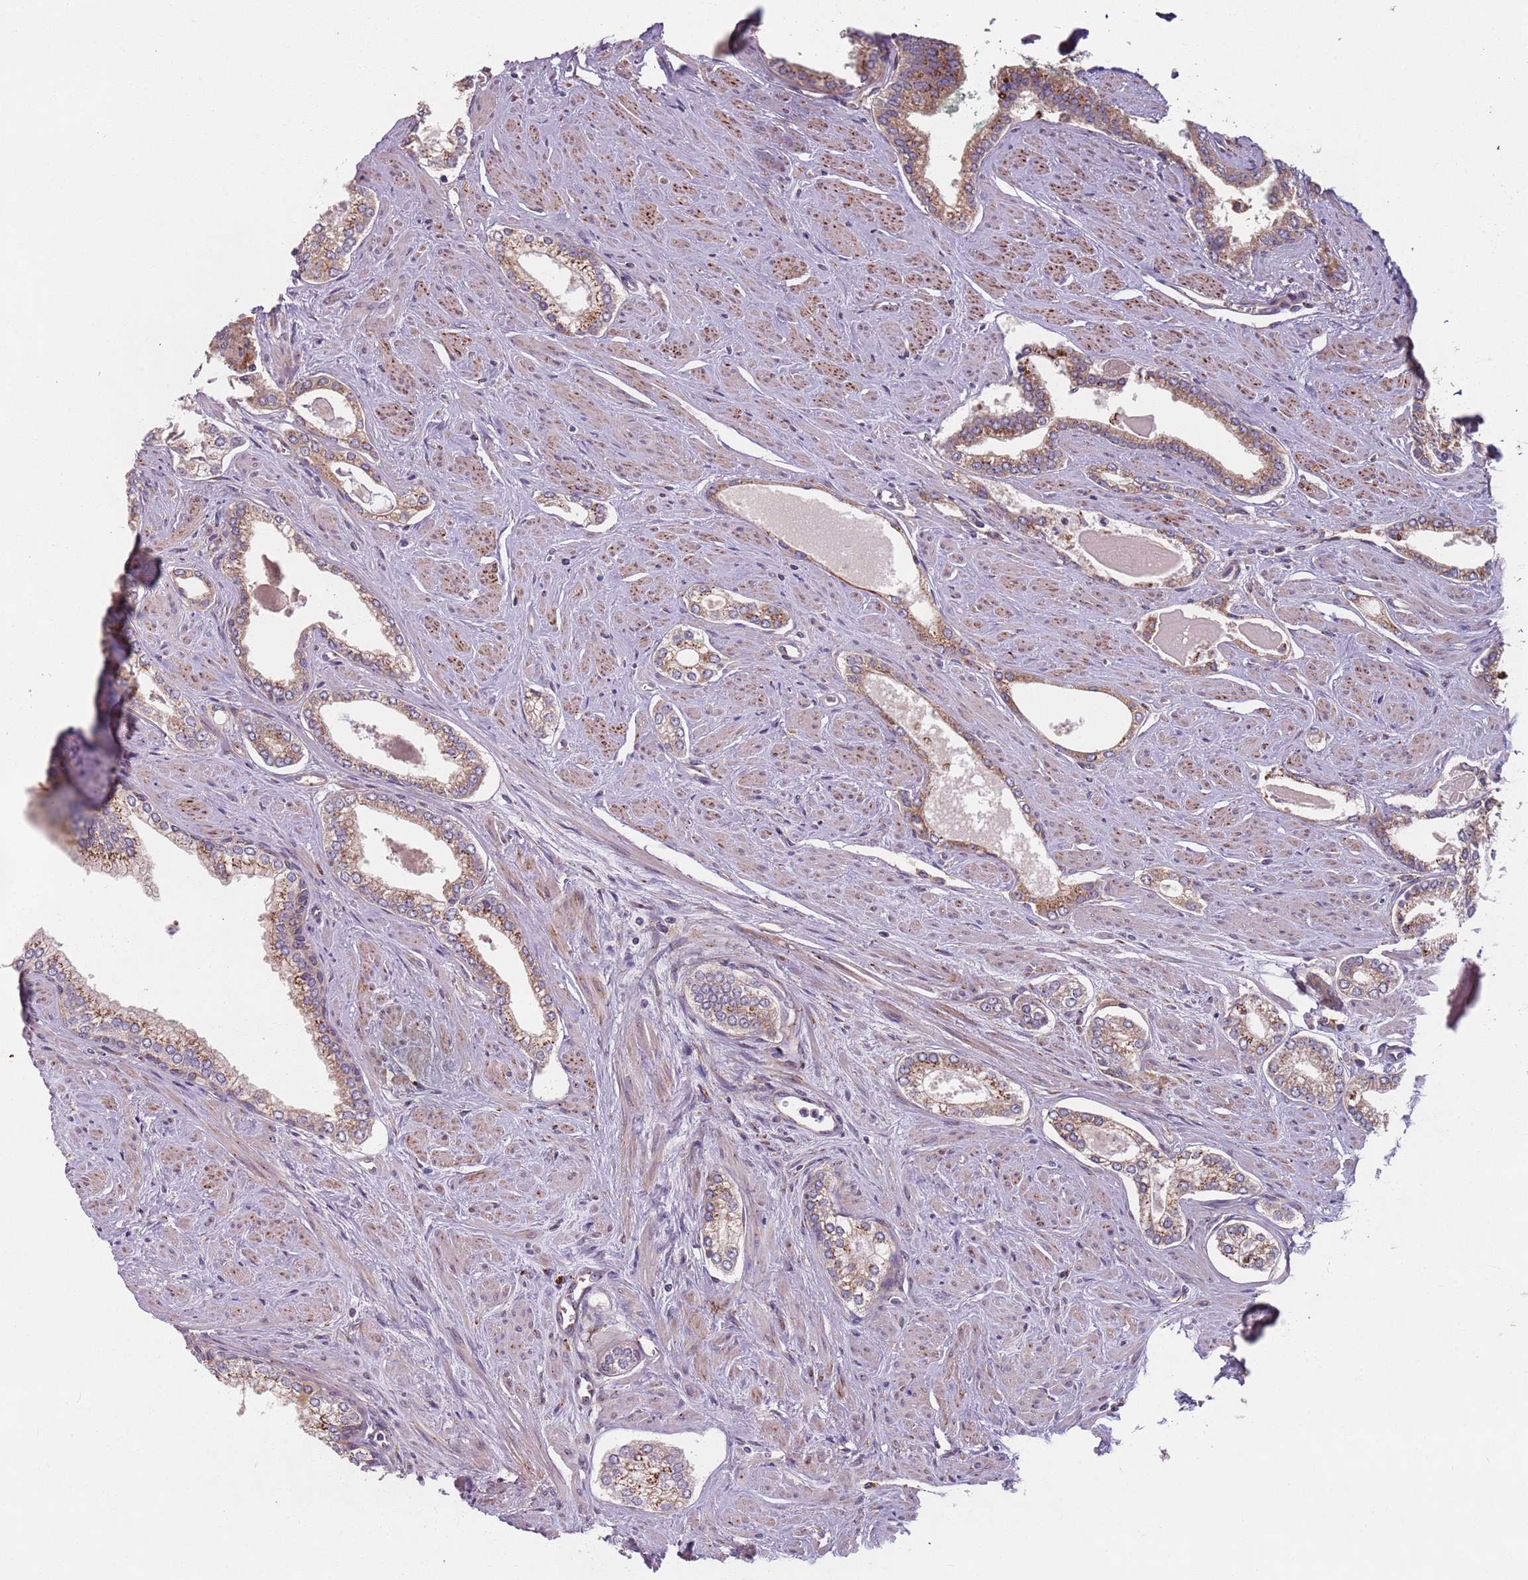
{"staining": {"intensity": "weak", "quantity": ">75%", "location": "cytoplasmic/membranous"}, "tissue": "prostate cancer", "cell_type": "Tumor cells", "image_type": "cancer", "snomed": [{"axis": "morphology", "description": "Adenocarcinoma, Low grade"}, {"axis": "topography", "description": "Prostate and seminal vesicle, NOS"}], "caption": "A brown stain shows weak cytoplasmic/membranous expression of a protein in prostate adenocarcinoma (low-grade) tumor cells. The protein of interest is shown in brown color, while the nuclei are stained blue.", "gene": "AKTIP", "patient": {"sex": "male", "age": 60}}